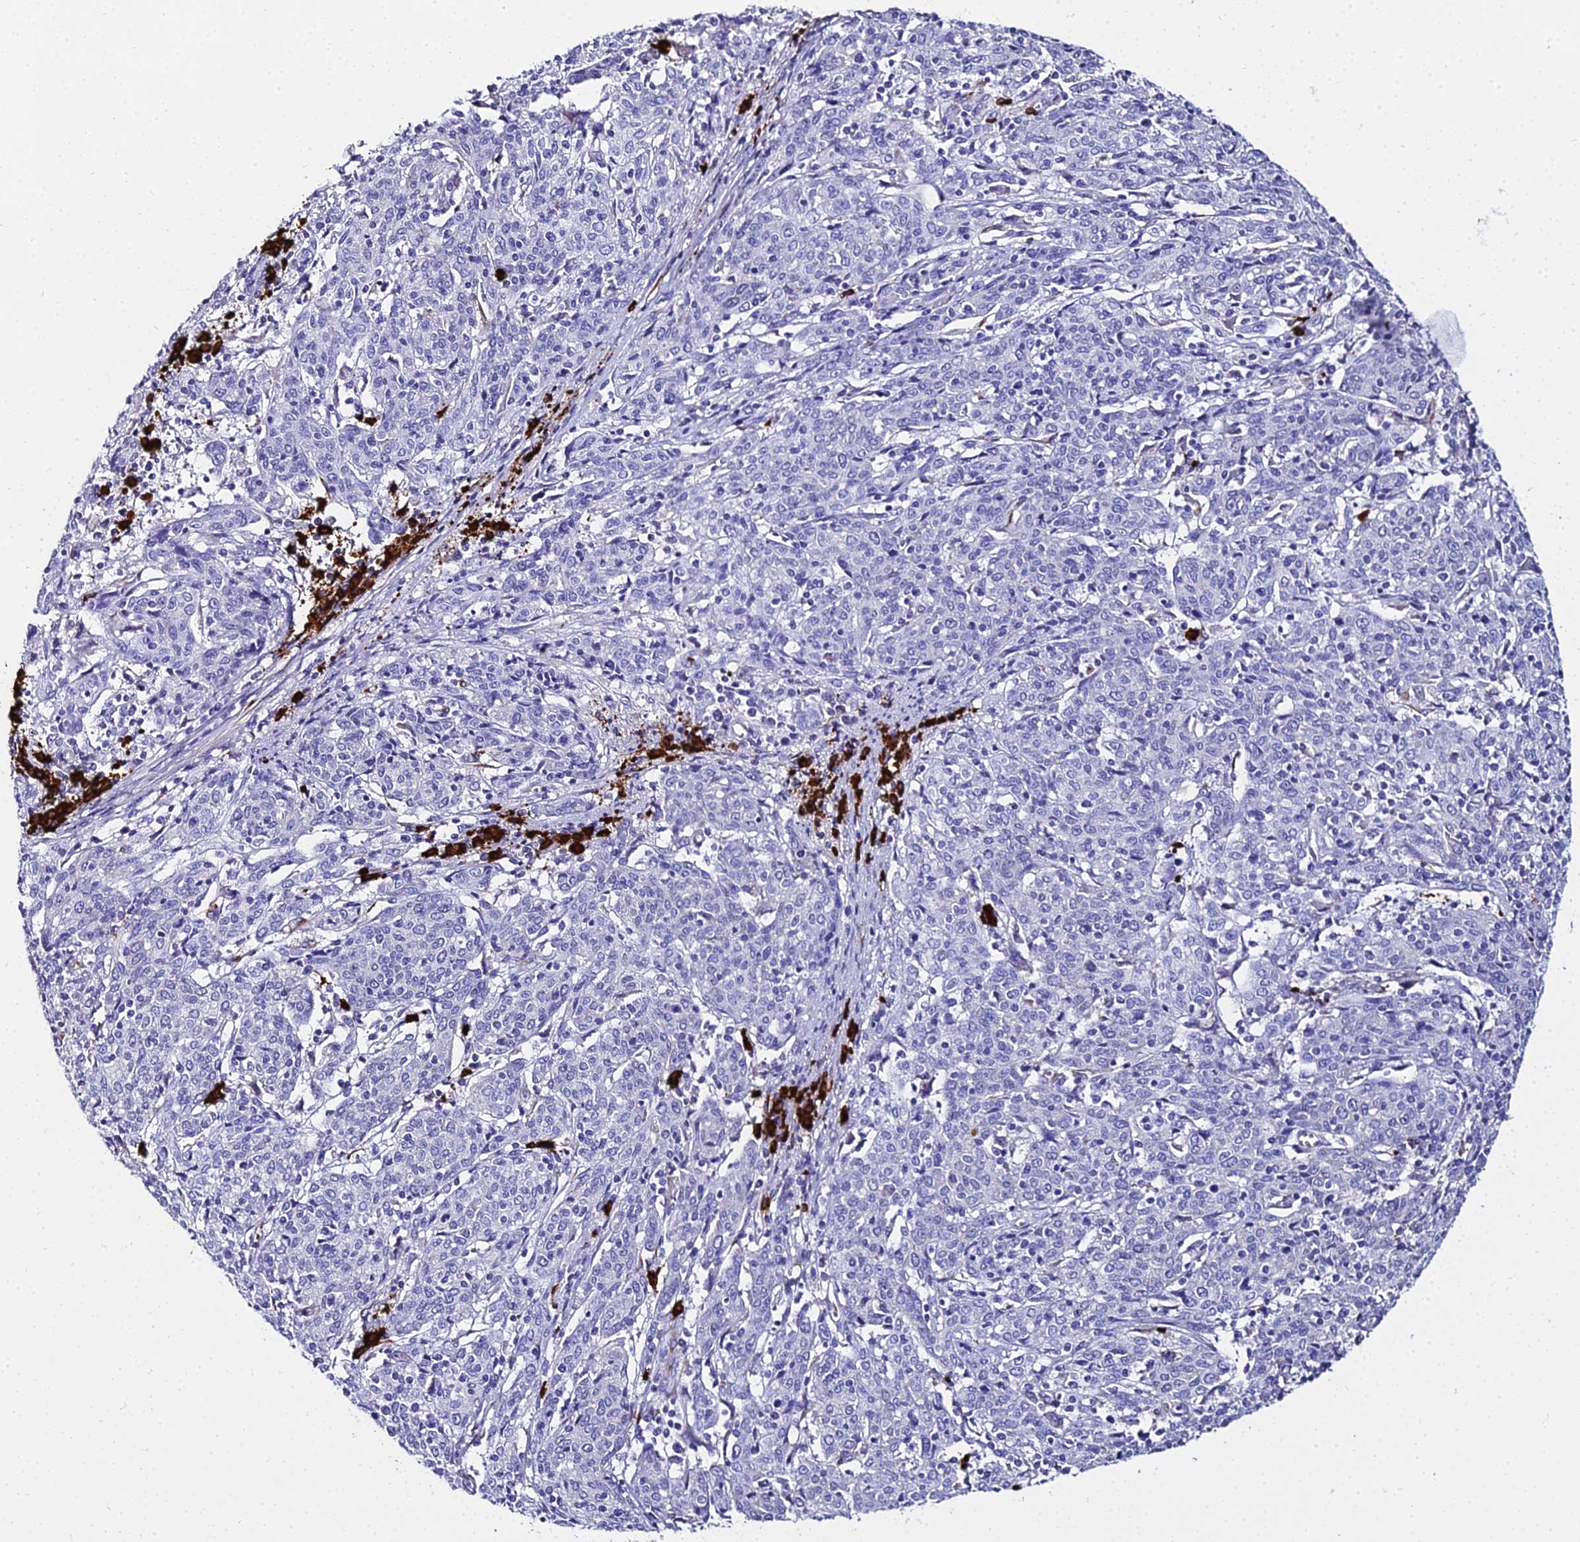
{"staining": {"intensity": "negative", "quantity": "none", "location": "none"}, "tissue": "cervical cancer", "cell_type": "Tumor cells", "image_type": "cancer", "snomed": [{"axis": "morphology", "description": "Squamous cell carcinoma, NOS"}, {"axis": "topography", "description": "Cervix"}], "caption": "Immunohistochemical staining of cervical cancer (squamous cell carcinoma) reveals no significant positivity in tumor cells.", "gene": "TXNDC5", "patient": {"sex": "female", "age": 67}}